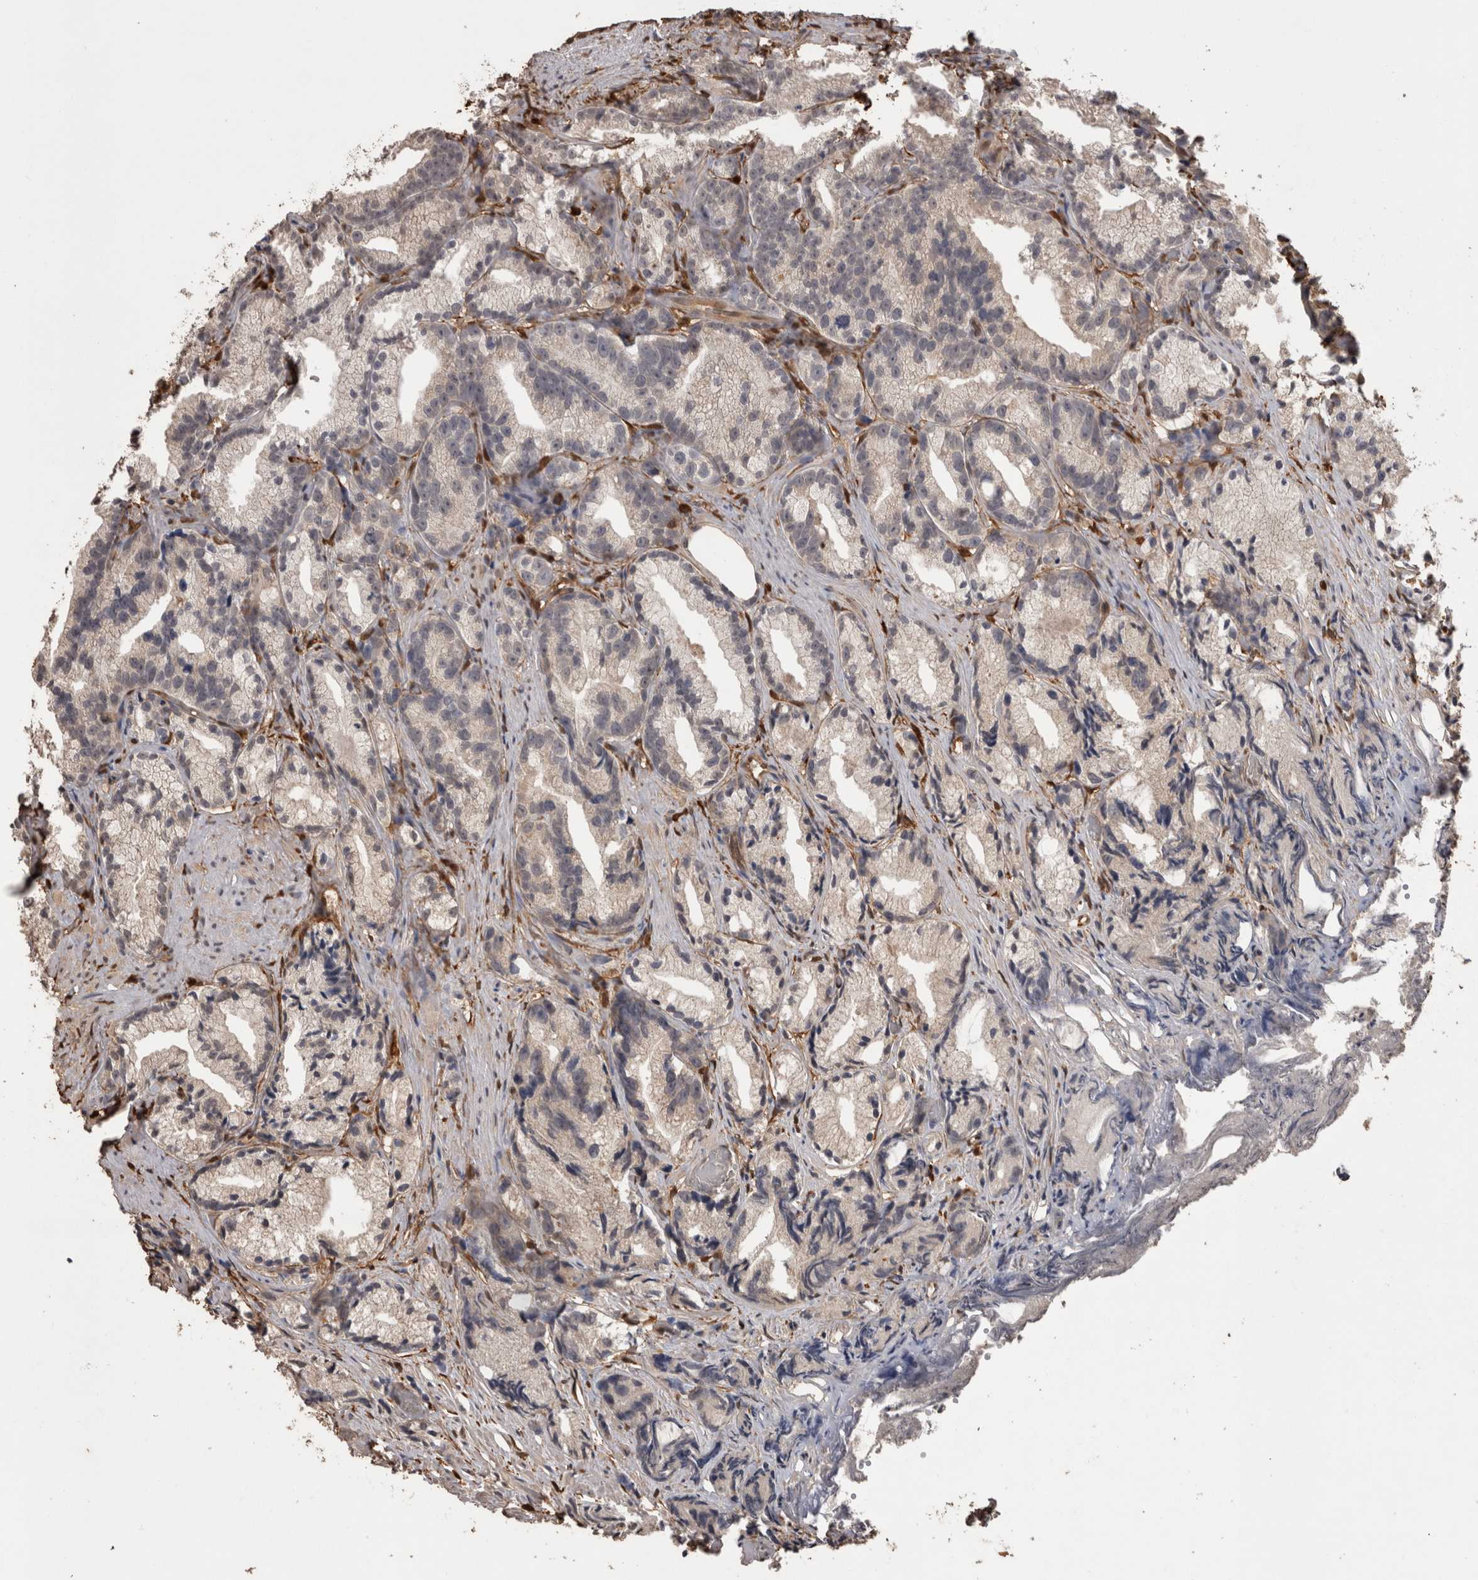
{"staining": {"intensity": "negative", "quantity": "none", "location": "none"}, "tissue": "prostate cancer", "cell_type": "Tumor cells", "image_type": "cancer", "snomed": [{"axis": "morphology", "description": "Adenocarcinoma, Low grade"}, {"axis": "topography", "description": "Prostate"}], "caption": "An immunohistochemistry image of prostate cancer (low-grade adenocarcinoma) is shown. There is no staining in tumor cells of prostate cancer (low-grade adenocarcinoma).", "gene": "LXN", "patient": {"sex": "male", "age": 89}}